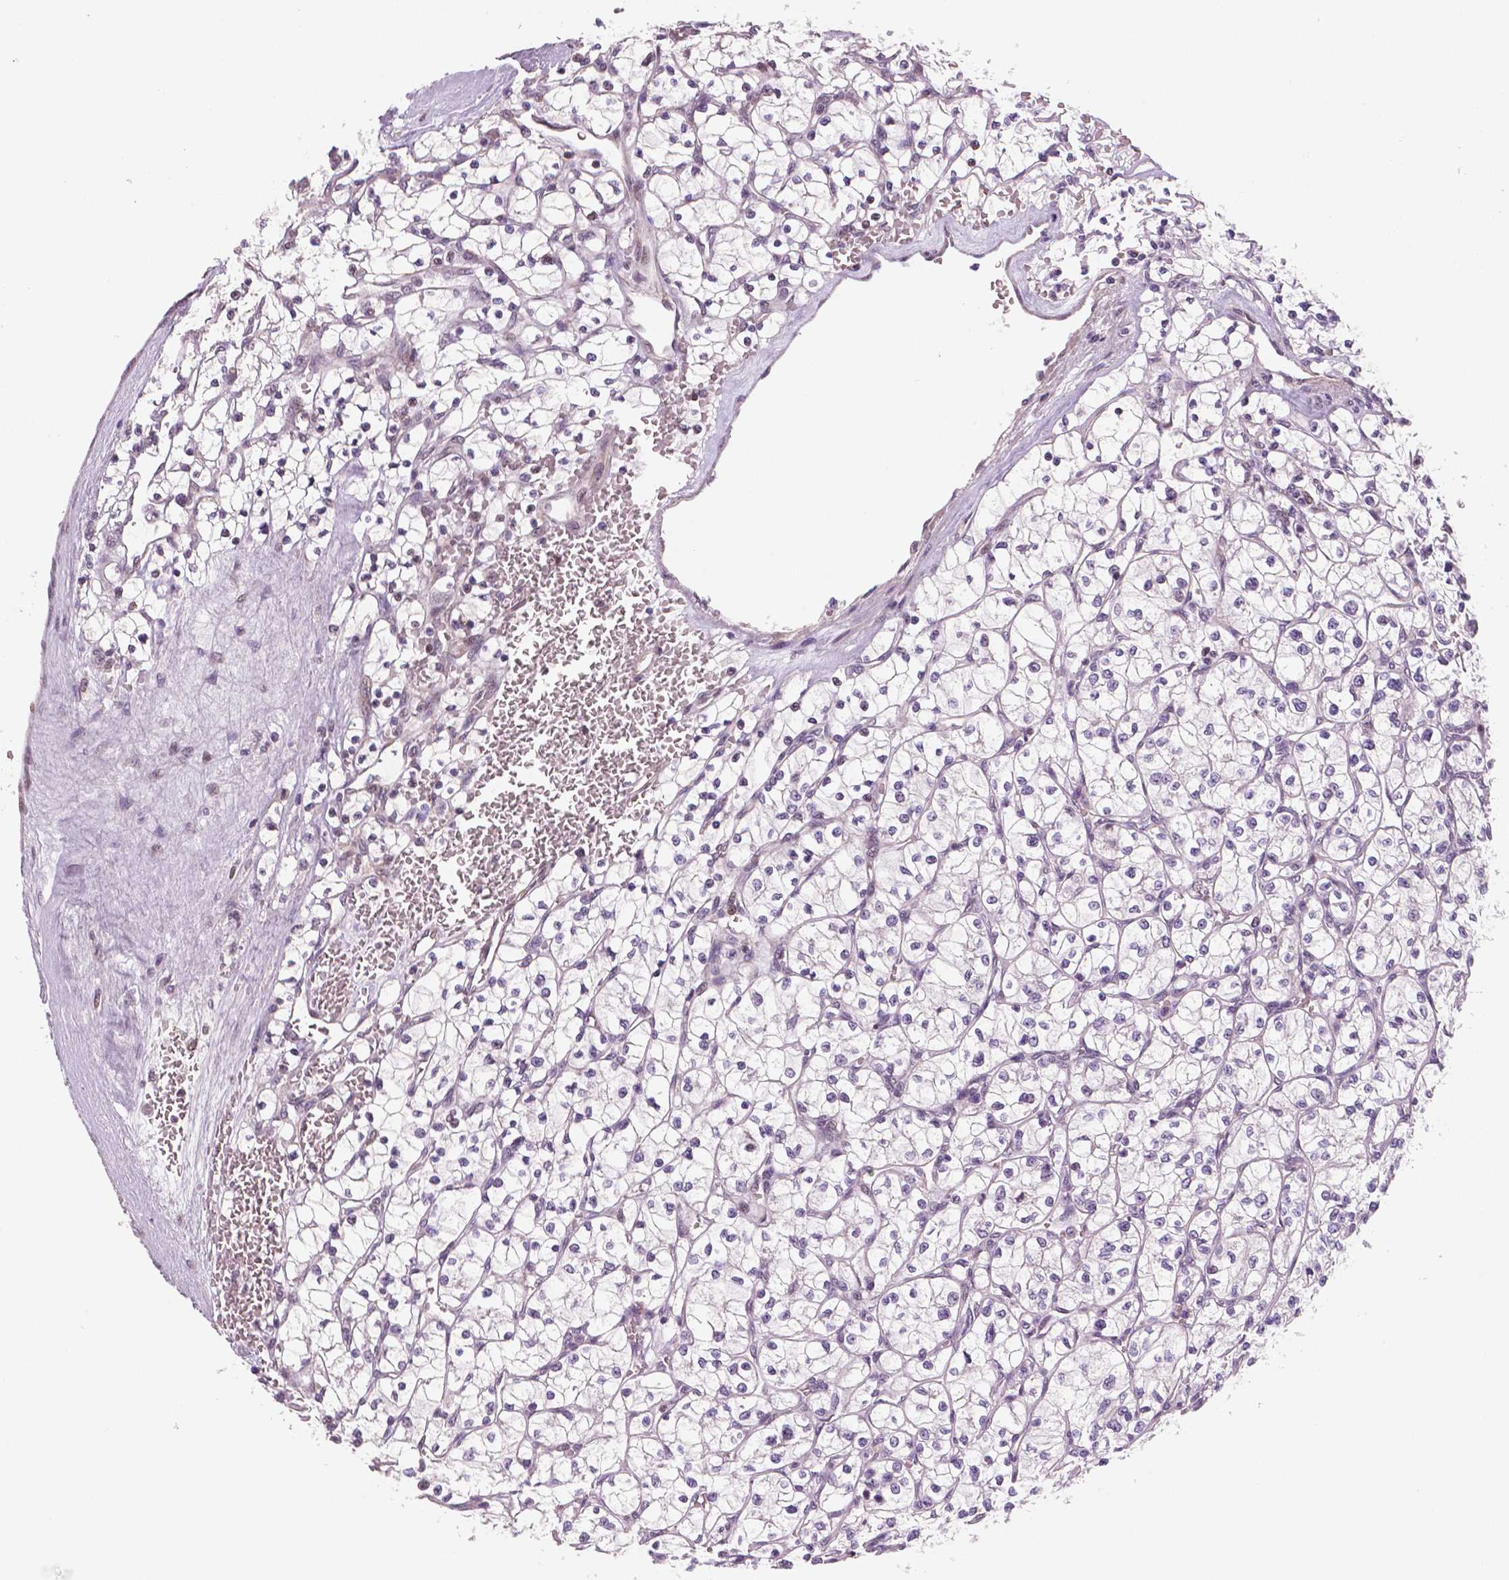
{"staining": {"intensity": "negative", "quantity": "none", "location": "none"}, "tissue": "renal cancer", "cell_type": "Tumor cells", "image_type": "cancer", "snomed": [{"axis": "morphology", "description": "Adenocarcinoma, NOS"}, {"axis": "topography", "description": "Kidney"}], "caption": "This is an immunohistochemistry micrograph of renal cancer (adenocarcinoma). There is no positivity in tumor cells.", "gene": "STAT3", "patient": {"sex": "female", "age": 64}}